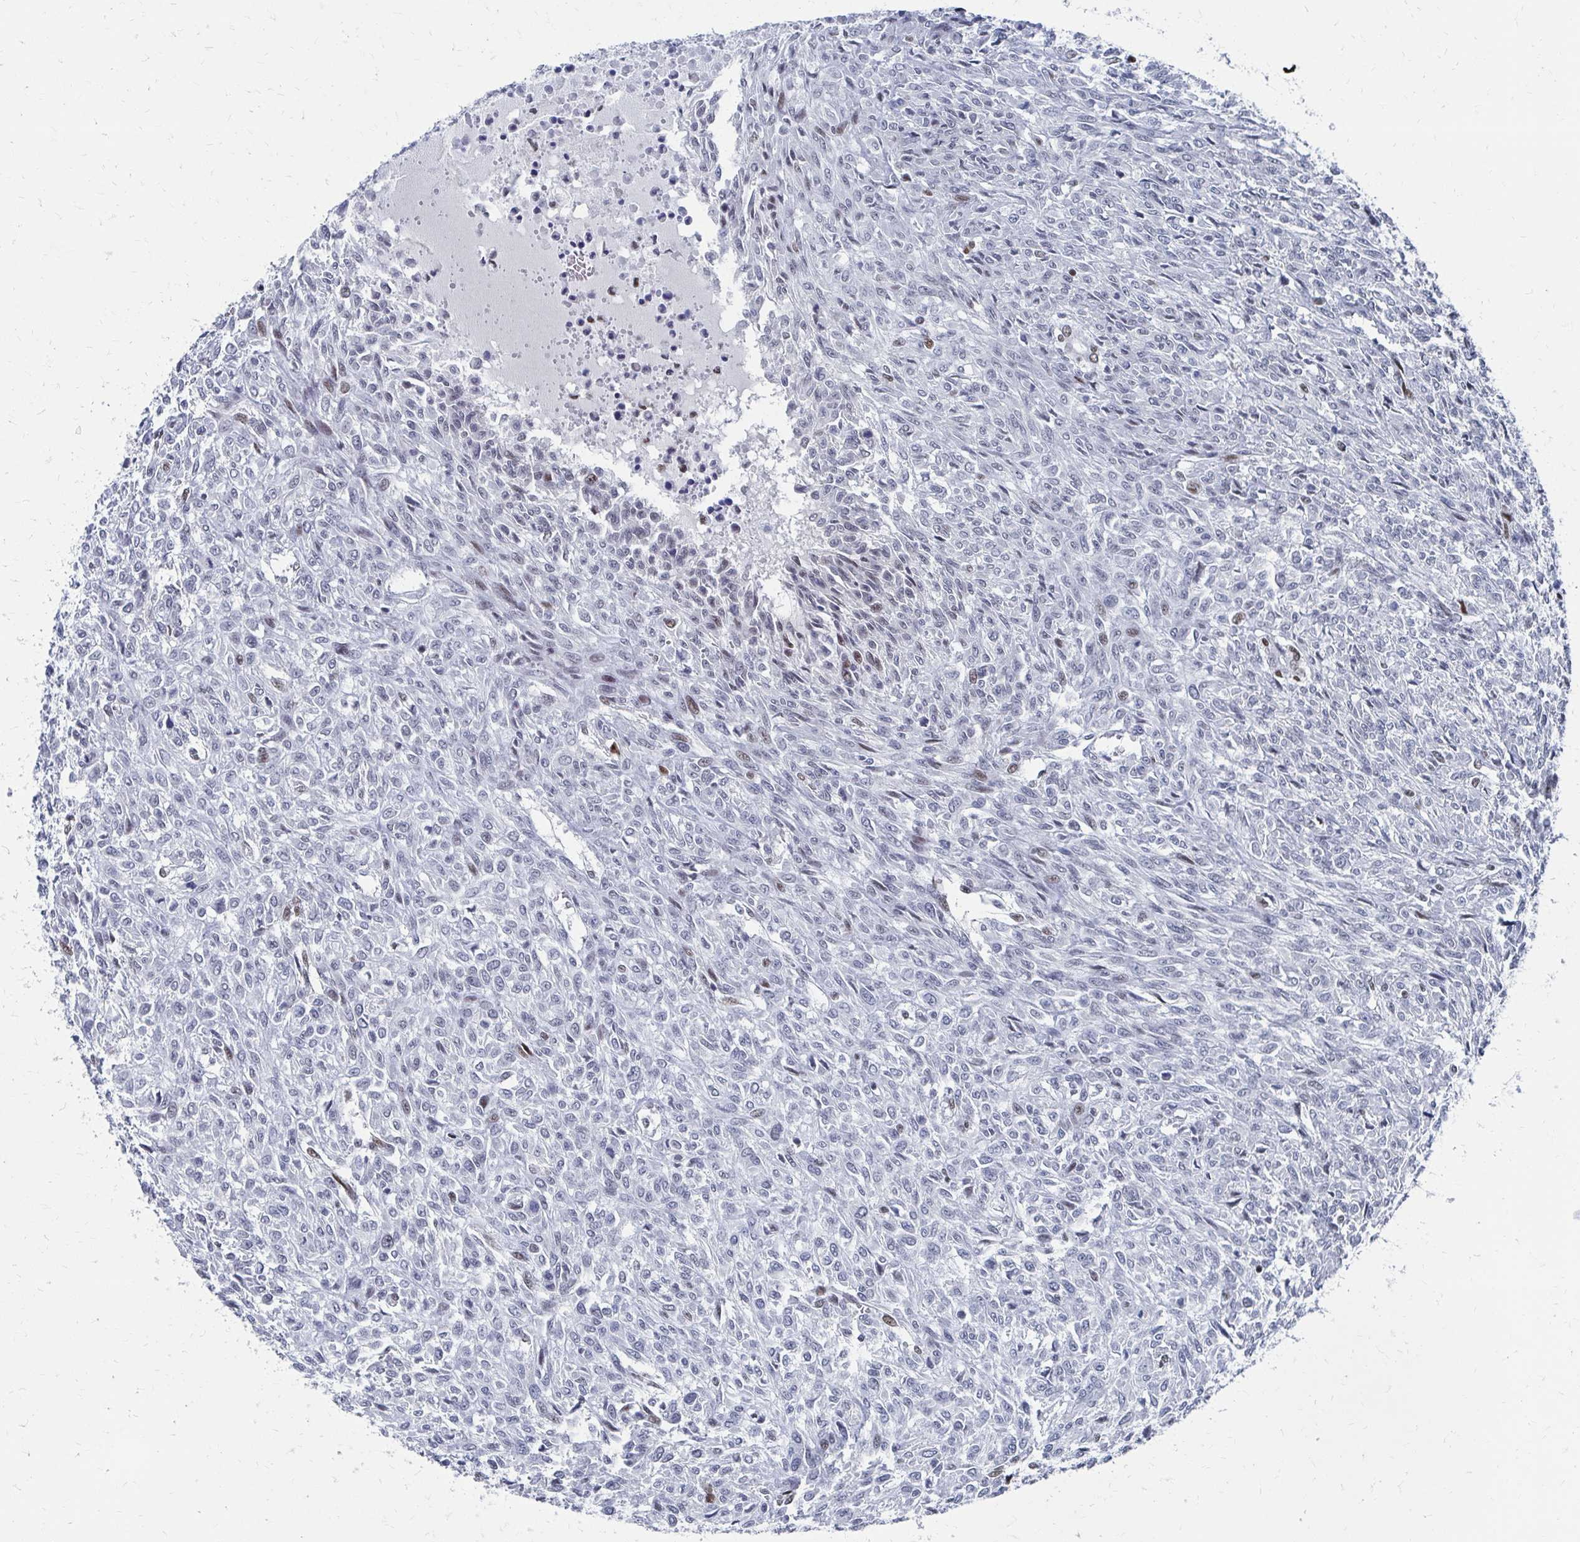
{"staining": {"intensity": "weak", "quantity": "<25%", "location": "nuclear"}, "tissue": "renal cancer", "cell_type": "Tumor cells", "image_type": "cancer", "snomed": [{"axis": "morphology", "description": "Adenocarcinoma, NOS"}, {"axis": "topography", "description": "Kidney"}], "caption": "An immunohistochemistry (IHC) image of adenocarcinoma (renal) is shown. There is no staining in tumor cells of adenocarcinoma (renal).", "gene": "CDIN1", "patient": {"sex": "male", "age": 58}}